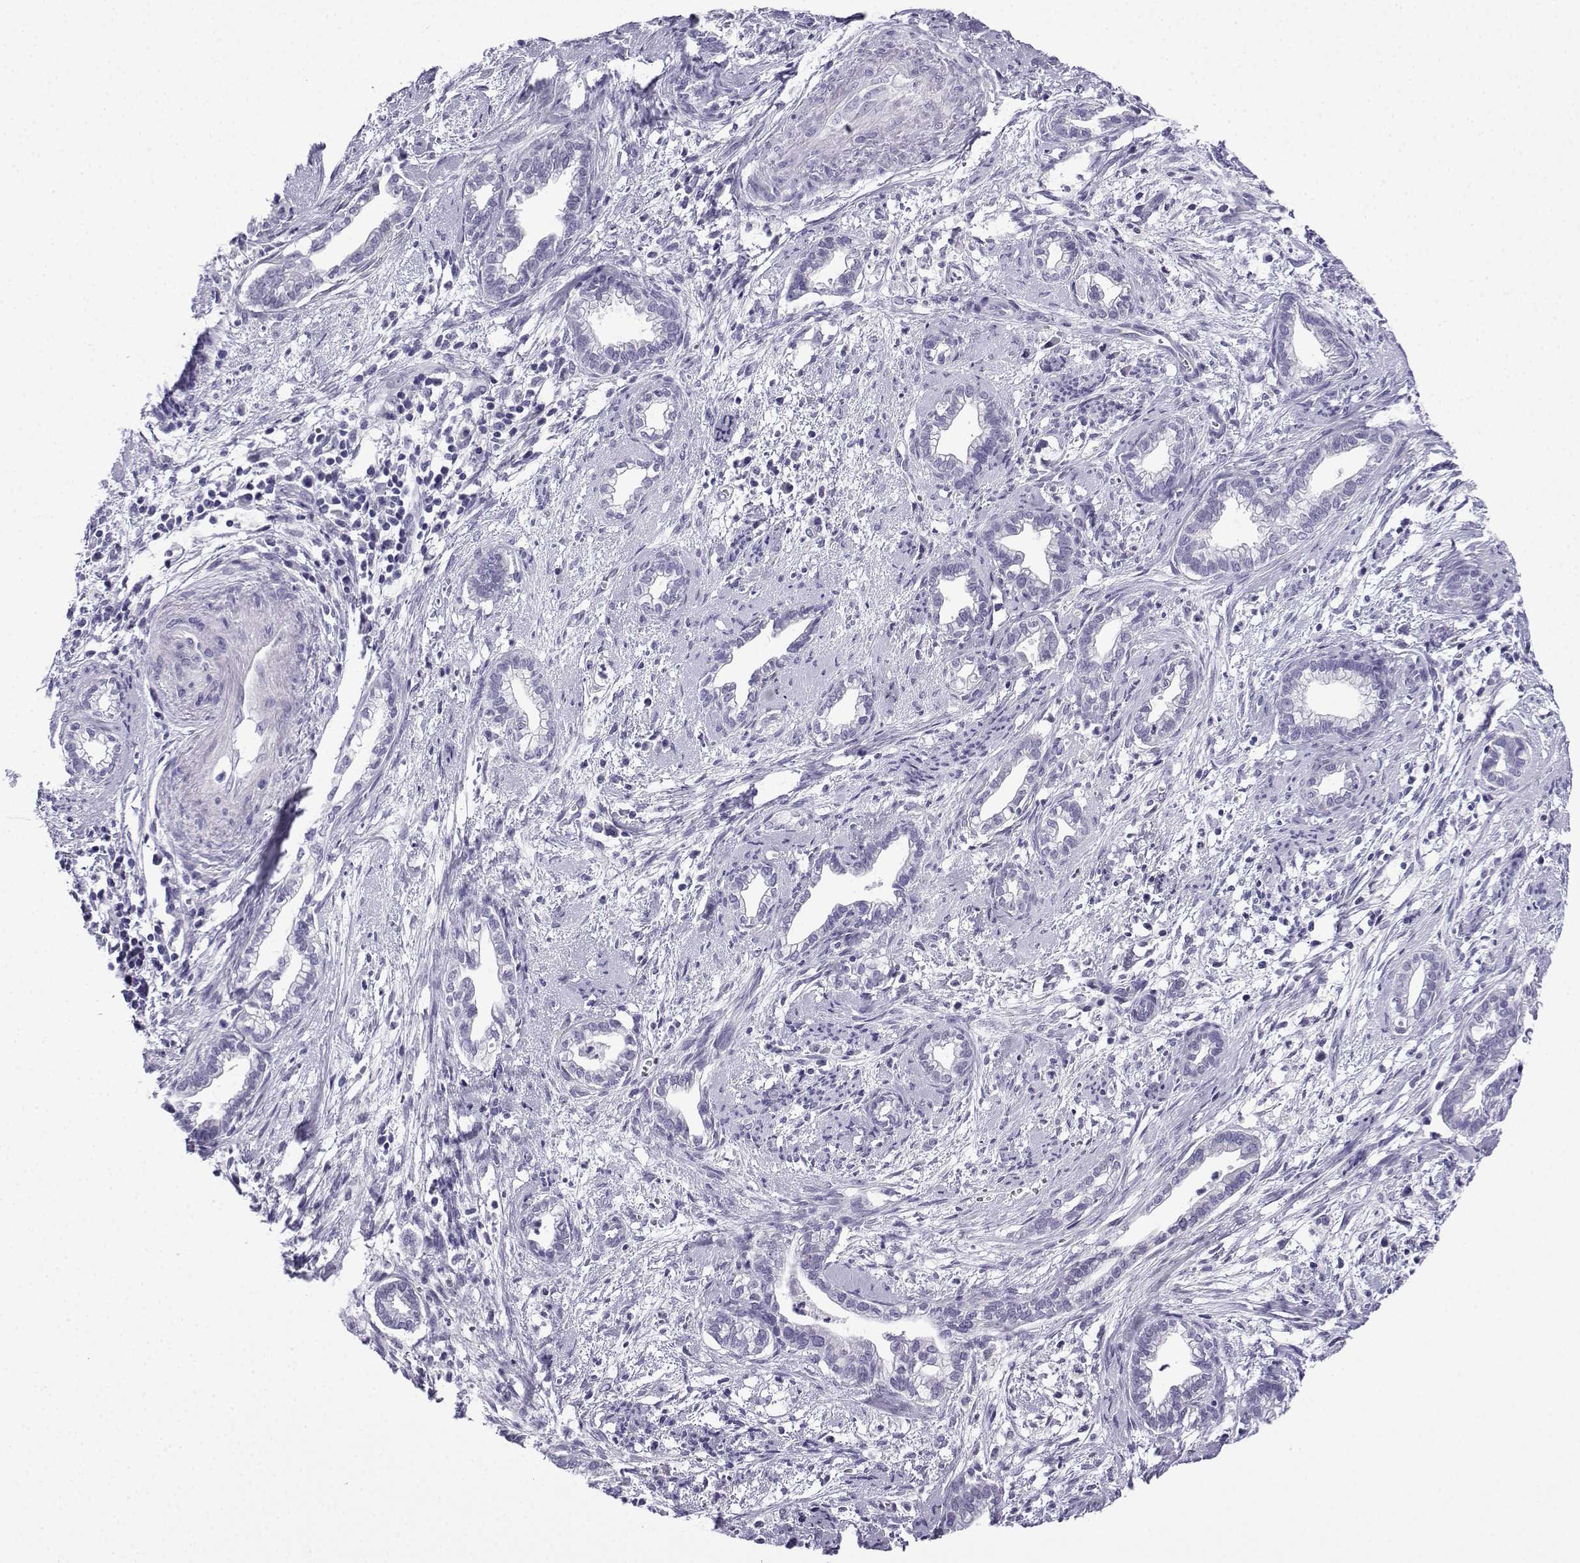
{"staining": {"intensity": "negative", "quantity": "none", "location": "none"}, "tissue": "cervical cancer", "cell_type": "Tumor cells", "image_type": "cancer", "snomed": [{"axis": "morphology", "description": "Adenocarcinoma, NOS"}, {"axis": "topography", "description": "Cervix"}], "caption": "DAB (3,3'-diaminobenzidine) immunohistochemical staining of human cervical adenocarcinoma reveals no significant positivity in tumor cells.", "gene": "ACRBP", "patient": {"sex": "female", "age": 62}}